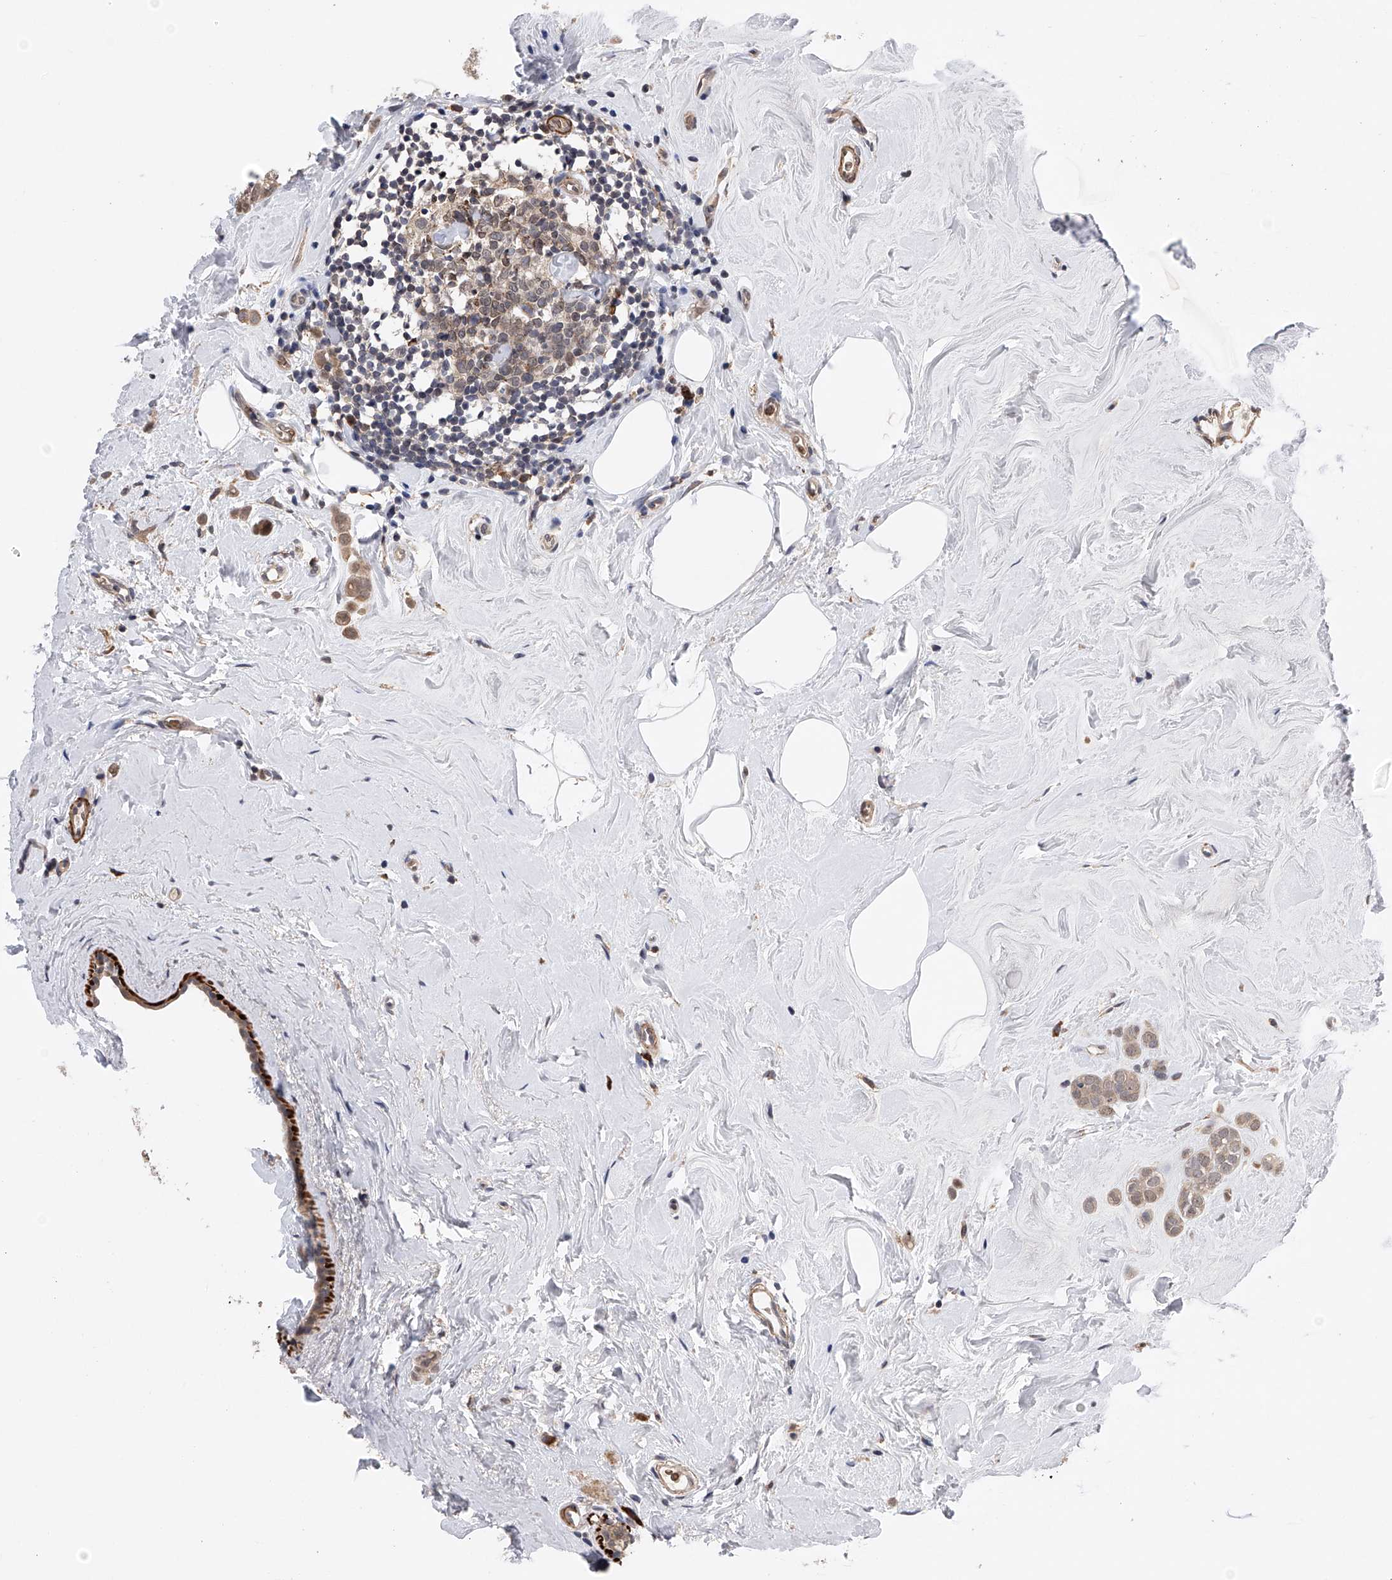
{"staining": {"intensity": "weak", "quantity": ">75%", "location": "cytoplasmic/membranous"}, "tissue": "breast cancer", "cell_type": "Tumor cells", "image_type": "cancer", "snomed": [{"axis": "morphology", "description": "Lobular carcinoma"}, {"axis": "topography", "description": "Breast"}], "caption": "IHC micrograph of neoplastic tissue: breast cancer (lobular carcinoma) stained using immunohistochemistry (IHC) reveals low levels of weak protein expression localized specifically in the cytoplasmic/membranous of tumor cells, appearing as a cytoplasmic/membranous brown color.", "gene": "SPOCK1", "patient": {"sex": "female", "age": 47}}